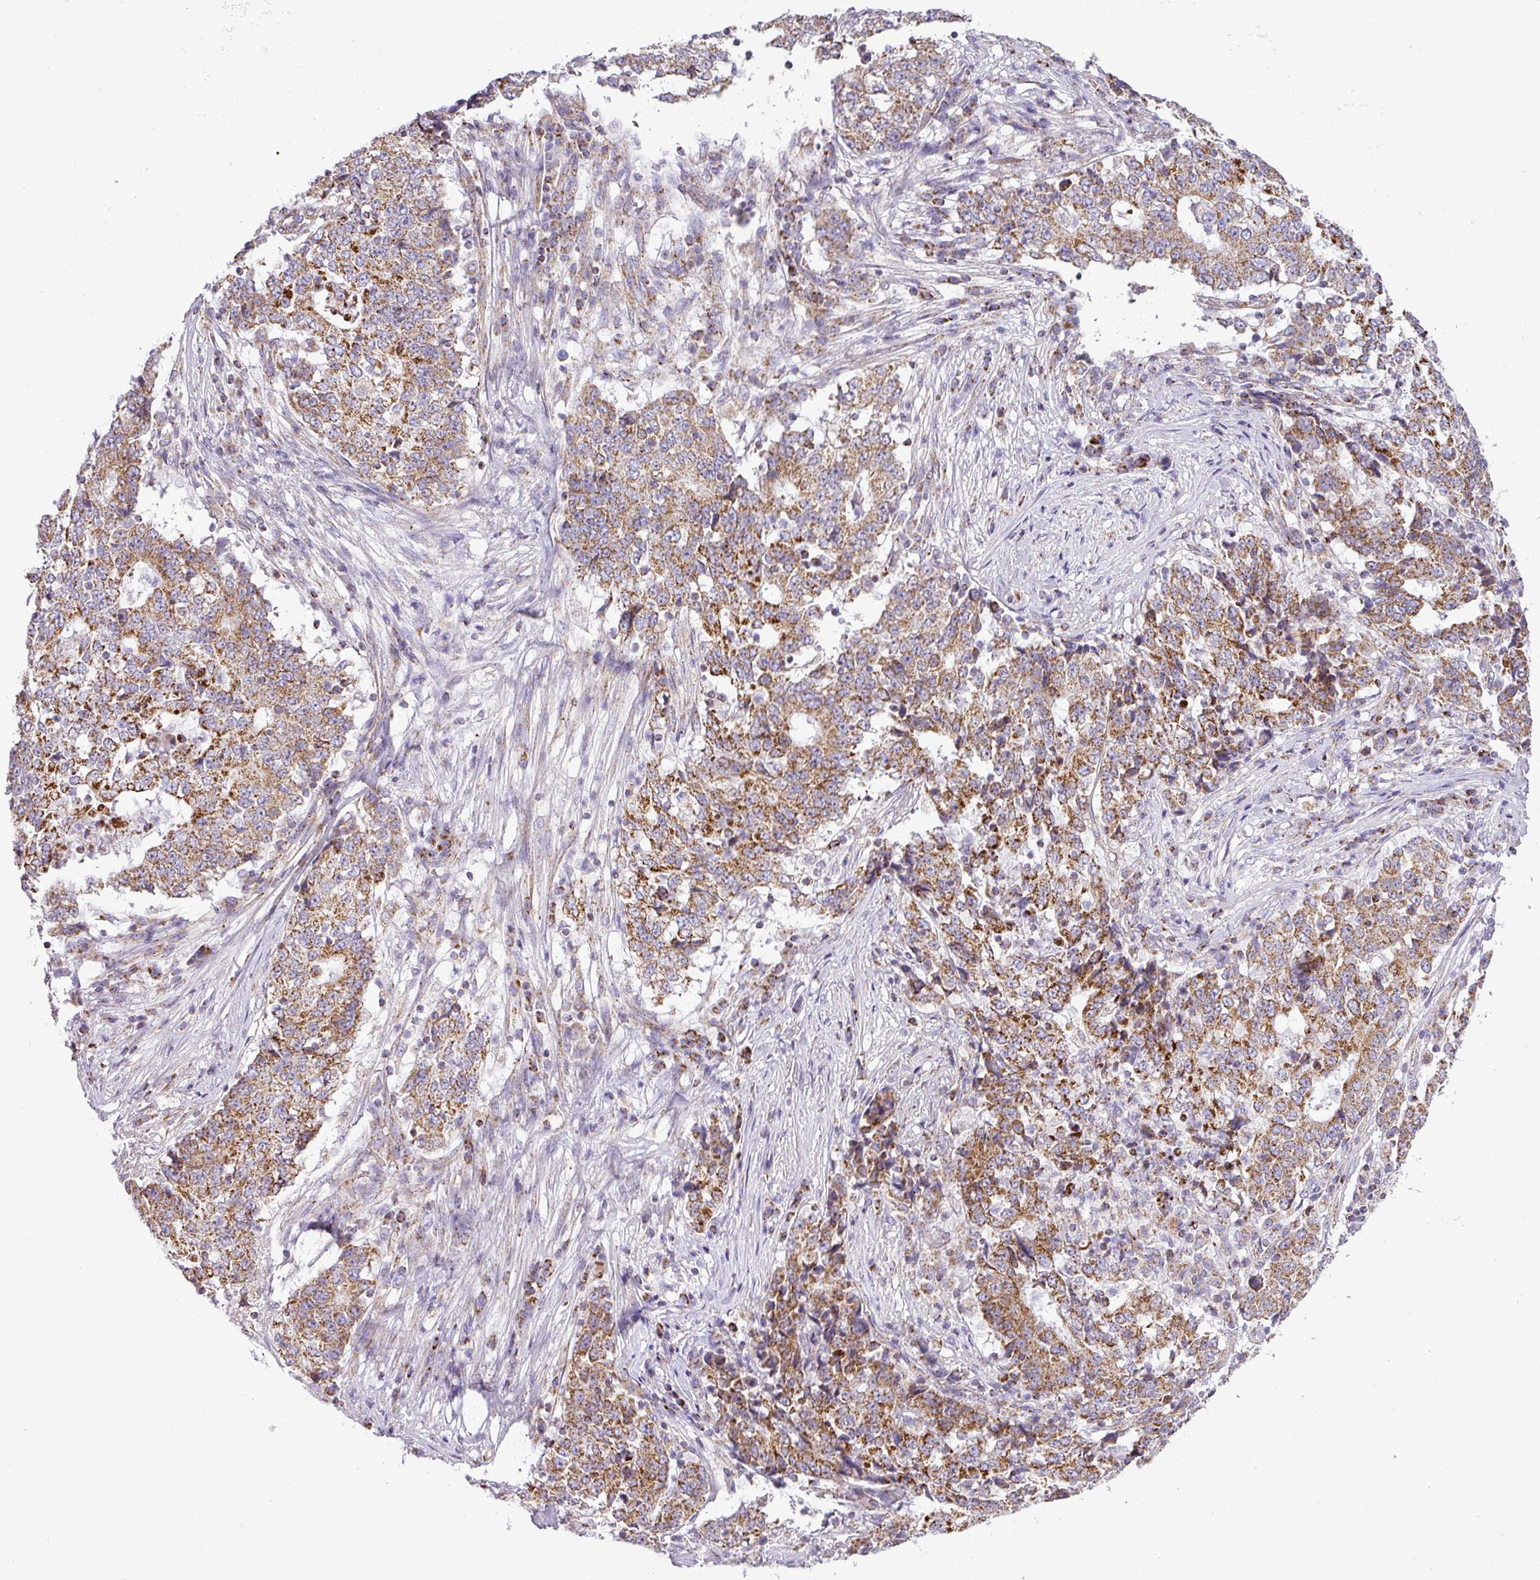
{"staining": {"intensity": "moderate", "quantity": ">75%", "location": "cytoplasmic/membranous"}, "tissue": "stomach cancer", "cell_type": "Tumor cells", "image_type": "cancer", "snomed": [{"axis": "morphology", "description": "Adenocarcinoma, NOS"}, {"axis": "topography", "description": "Stomach"}], "caption": "High-power microscopy captured an IHC micrograph of stomach adenocarcinoma, revealing moderate cytoplasmic/membranous expression in about >75% of tumor cells.", "gene": "ZNF81", "patient": {"sex": "male", "age": 59}}